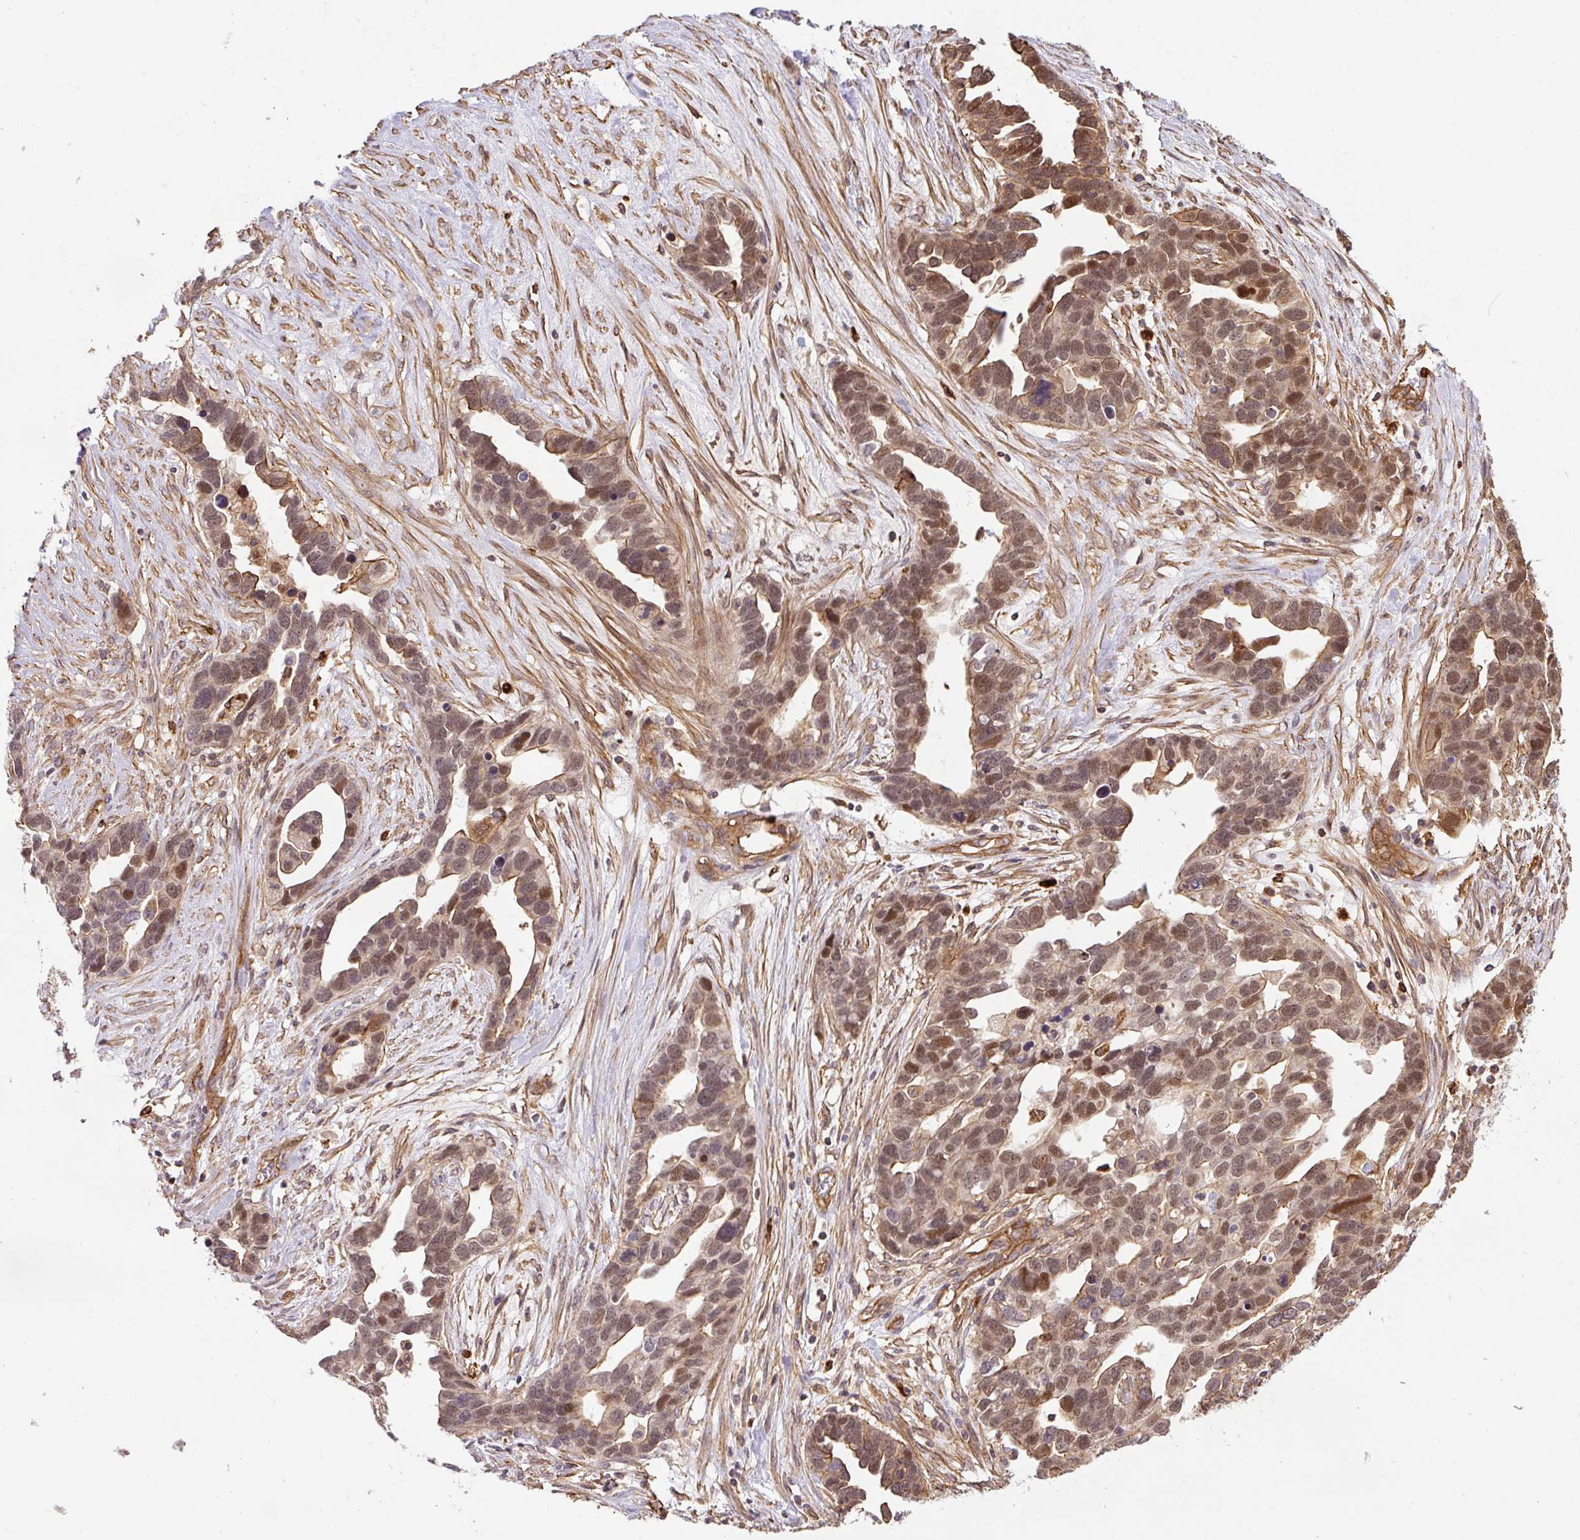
{"staining": {"intensity": "moderate", "quantity": ">75%", "location": "cytoplasmic/membranous,nuclear"}, "tissue": "ovarian cancer", "cell_type": "Tumor cells", "image_type": "cancer", "snomed": [{"axis": "morphology", "description": "Cystadenocarcinoma, serous, NOS"}, {"axis": "topography", "description": "Ovary"}], "caption": "Ovarian serous cystadenocarcinoma stained with a brown dye shows moderate cytoplasmic/membranous and nuclear positive staining in approximately >75% of tumor cells.", "gene": "B3GALT5", "patient": {"sex": "female", "age": 54}}